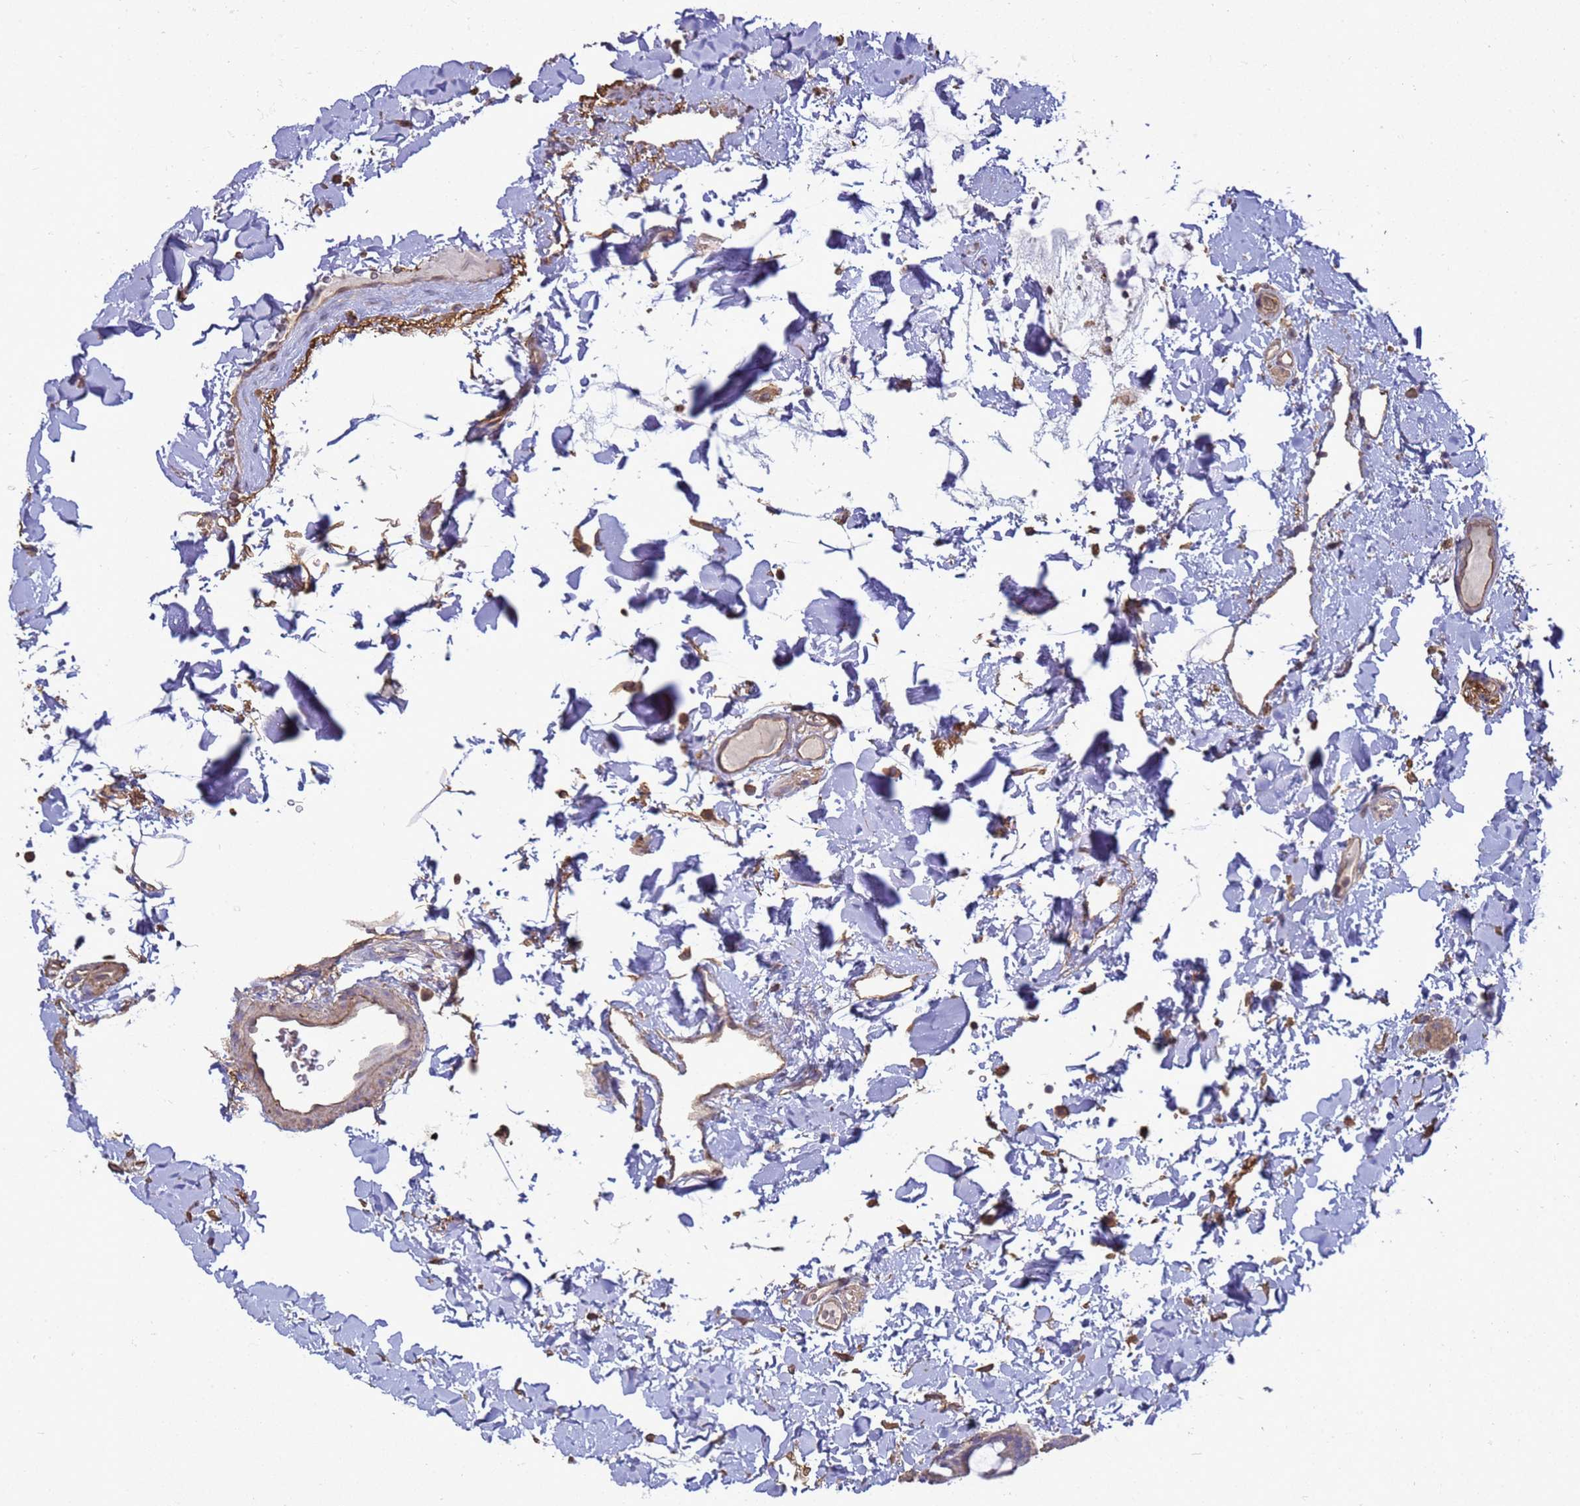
{"staining": {"intensity": "moderate", "quantity": ">75%", "location": "cytoplasmic/membranous"}, "tissue": "colon", "cell_type": "Endothelial cells", "image_type": "normal", "snomed": [{"axis": "morphology", "description": "Normal tissue, NOS"}, {"axis": "topography", "description": "Colon"}], "caption": "A brown stain shows moderate cytoplasmic/membranous positivity of a protein in endothelial cells of normal human colon. (DAB (3,3'-diaminobenzidine) IHC, brown staining for protein, blue staining for nuclei).", "gene": "SGIP1", "patient": {"sex": "female", "age": 79}}